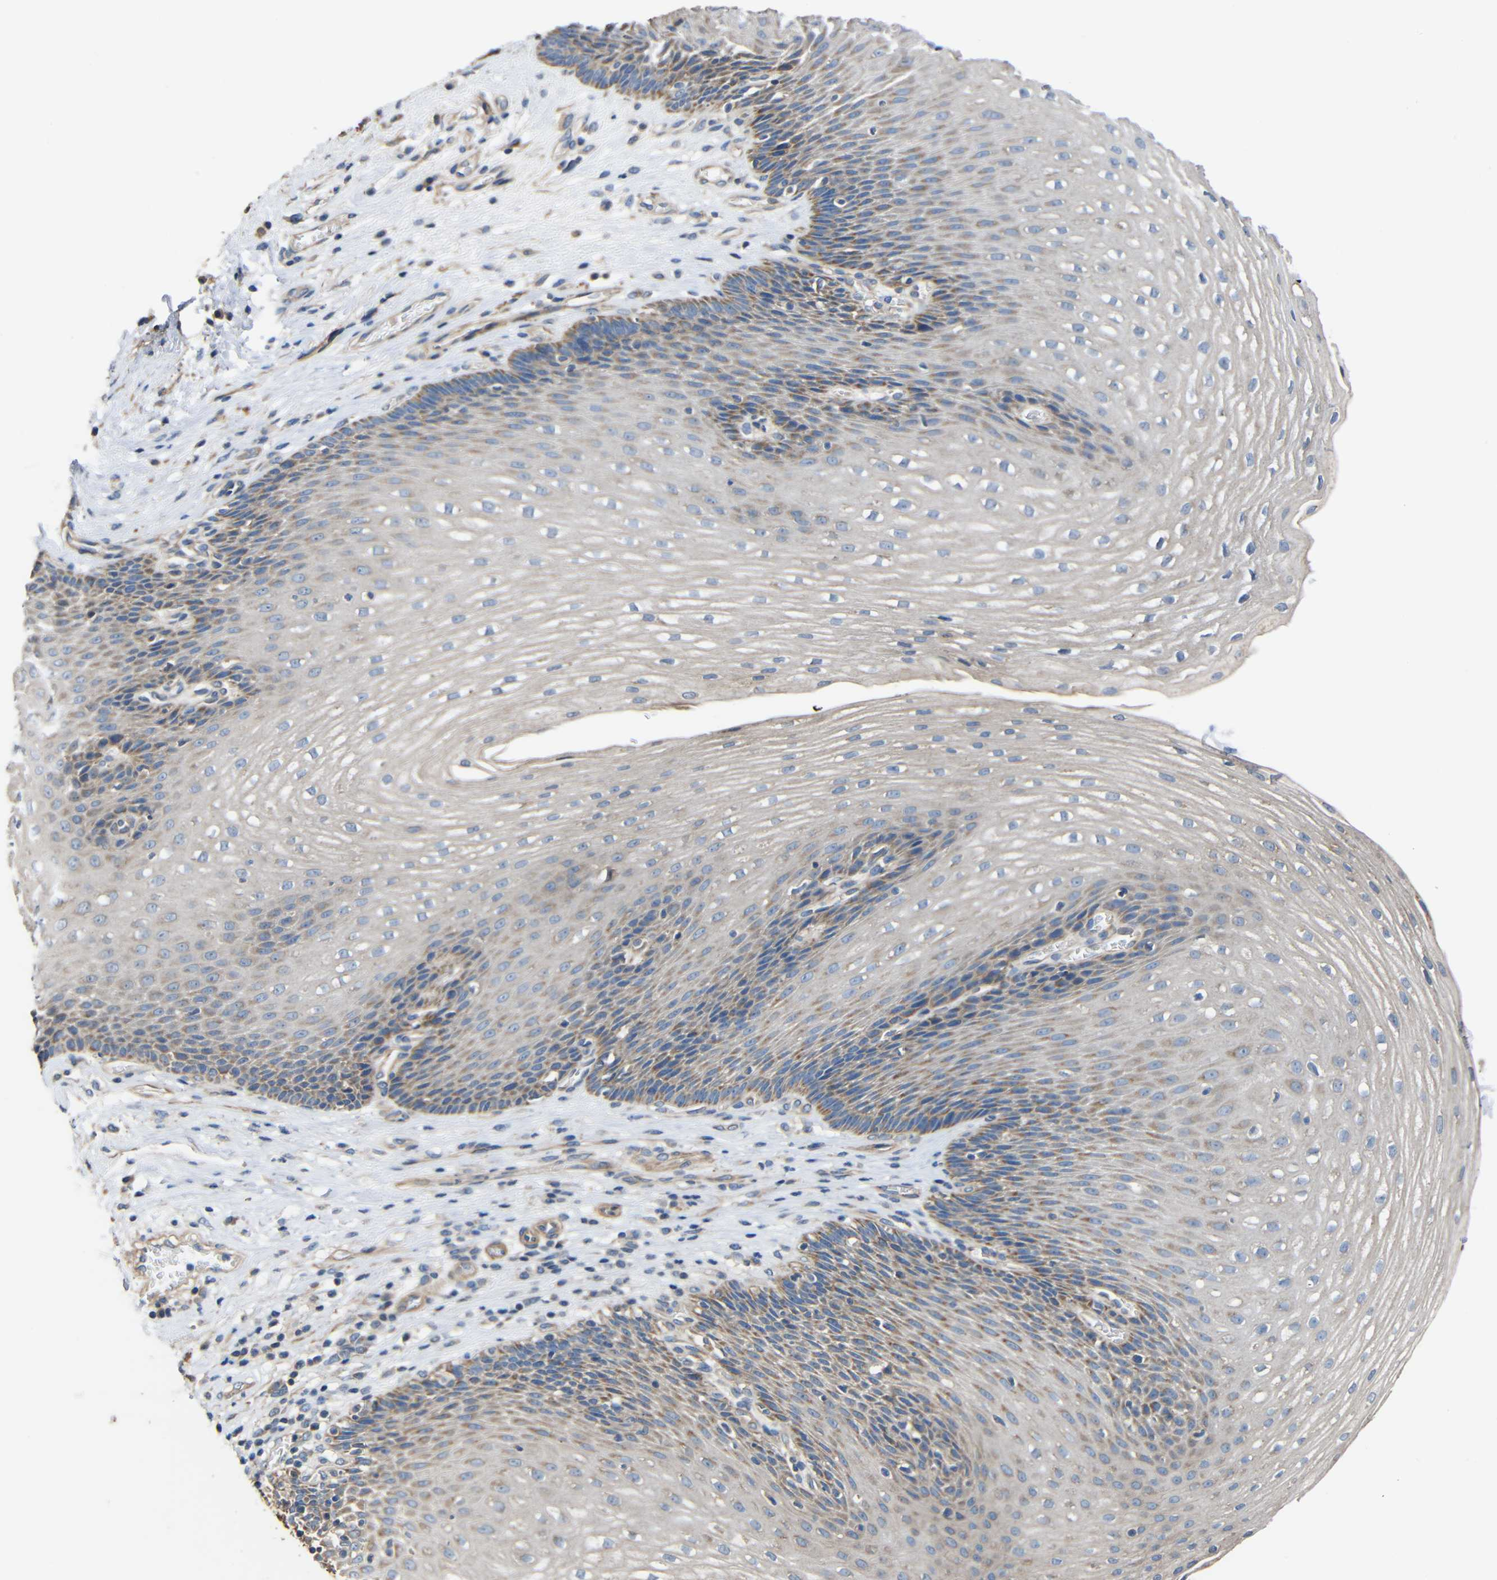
{"staining": {"intensity": "moderate", "quantity": "<25%", "location": "cytoplasmic/membranous"}, "tissue": "esophagus", "cell_type": "Squamous epithelial cells", "image_type": "normal", "snomed": [{"axis": "morphology", "description": "Normal tissue, NOS"}, {"axis": "topography", "description": "Esophagus"}], "caption": "Immunohistochemical staining of normal esophagus reveals low levels of moderate cytoplasmic/membranous staining in about <25% of squamous epithelial cells.", "gene": "RHOT2", "patient": {"sex": "male", "age": 48}}